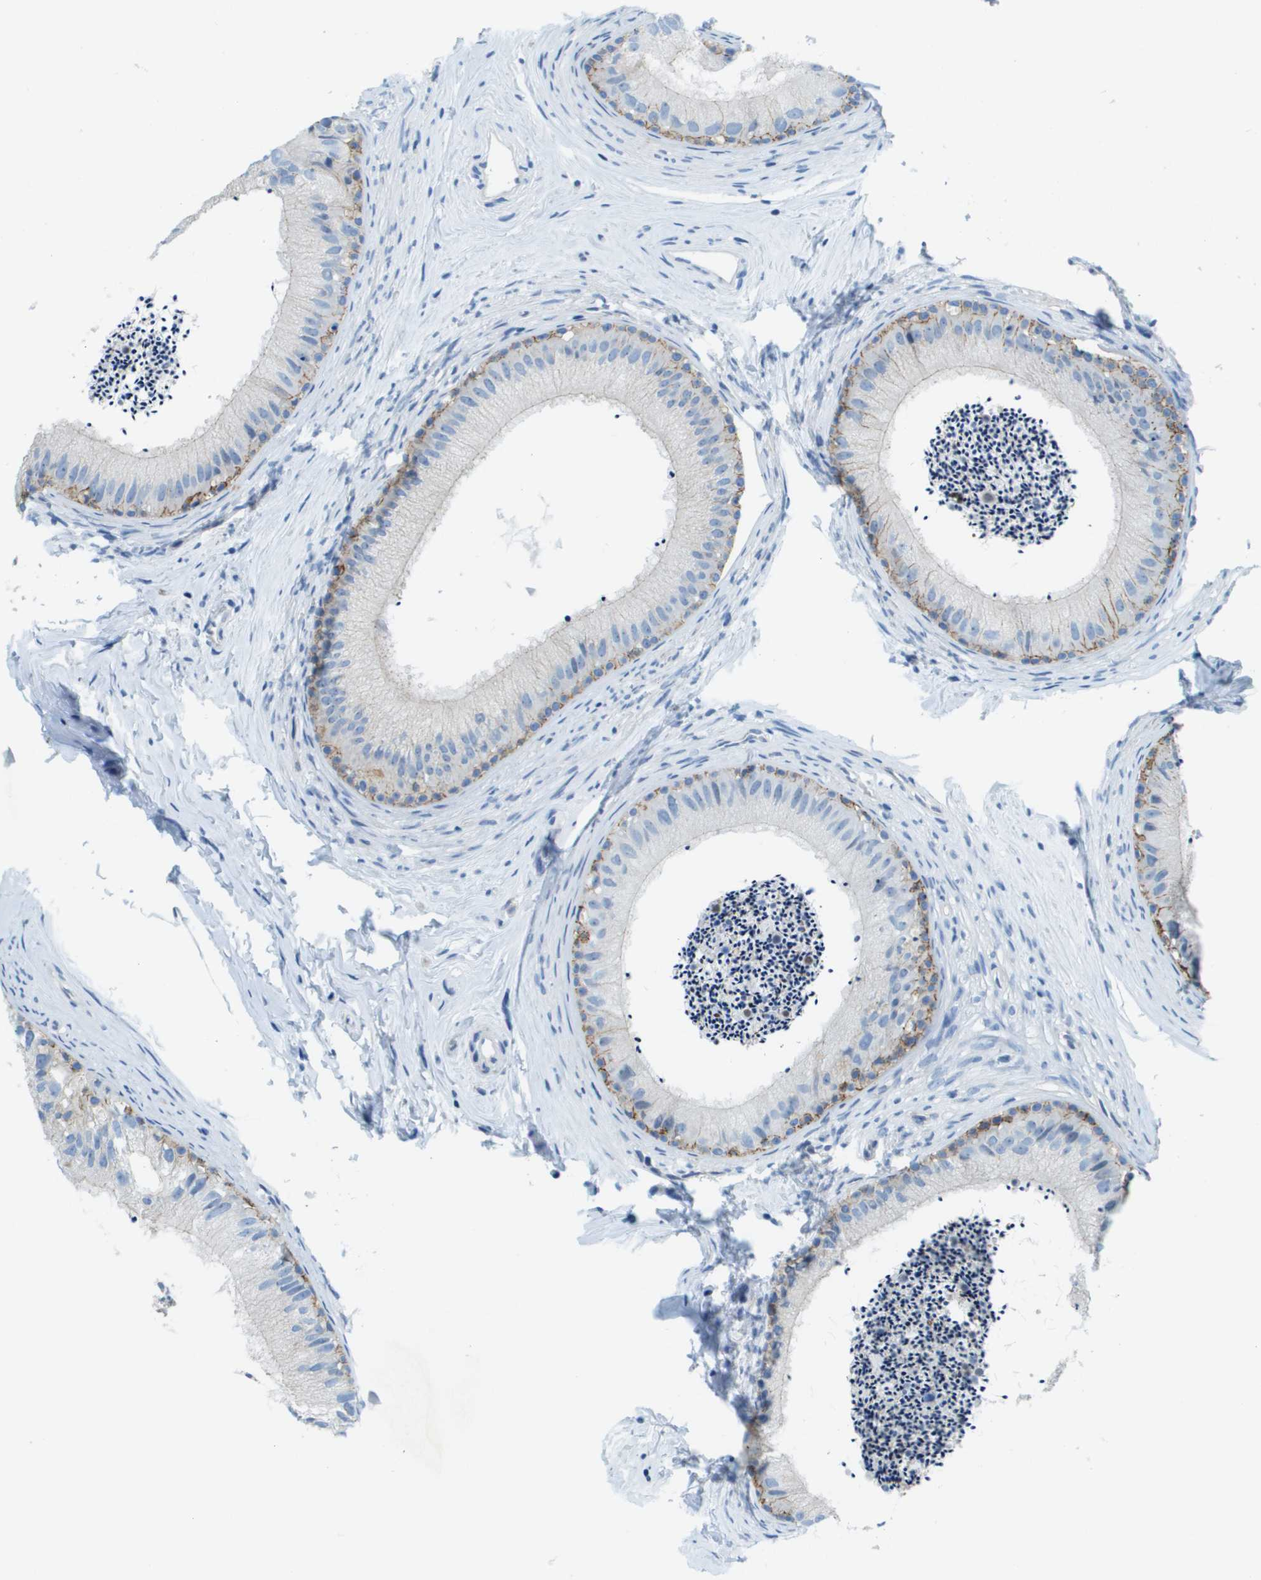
{"staining": {"intensity": "weak", "quantity": "<25%", "location": "cytoplasmic/membranous"}, "tissue": "epididymis", "cell_type": "Glandular cells", "image_type": "normal", "snomed": [{"axis": "morphology", "description": "Normal tissue, NOS"}, {"axis": "topography", "description": "Epididymis"}], "caption": "The image reveals no staining of glandular cells in normal epididymis.", "gene": "SDC1", "patient": {"sex": "male", "age": 56}}